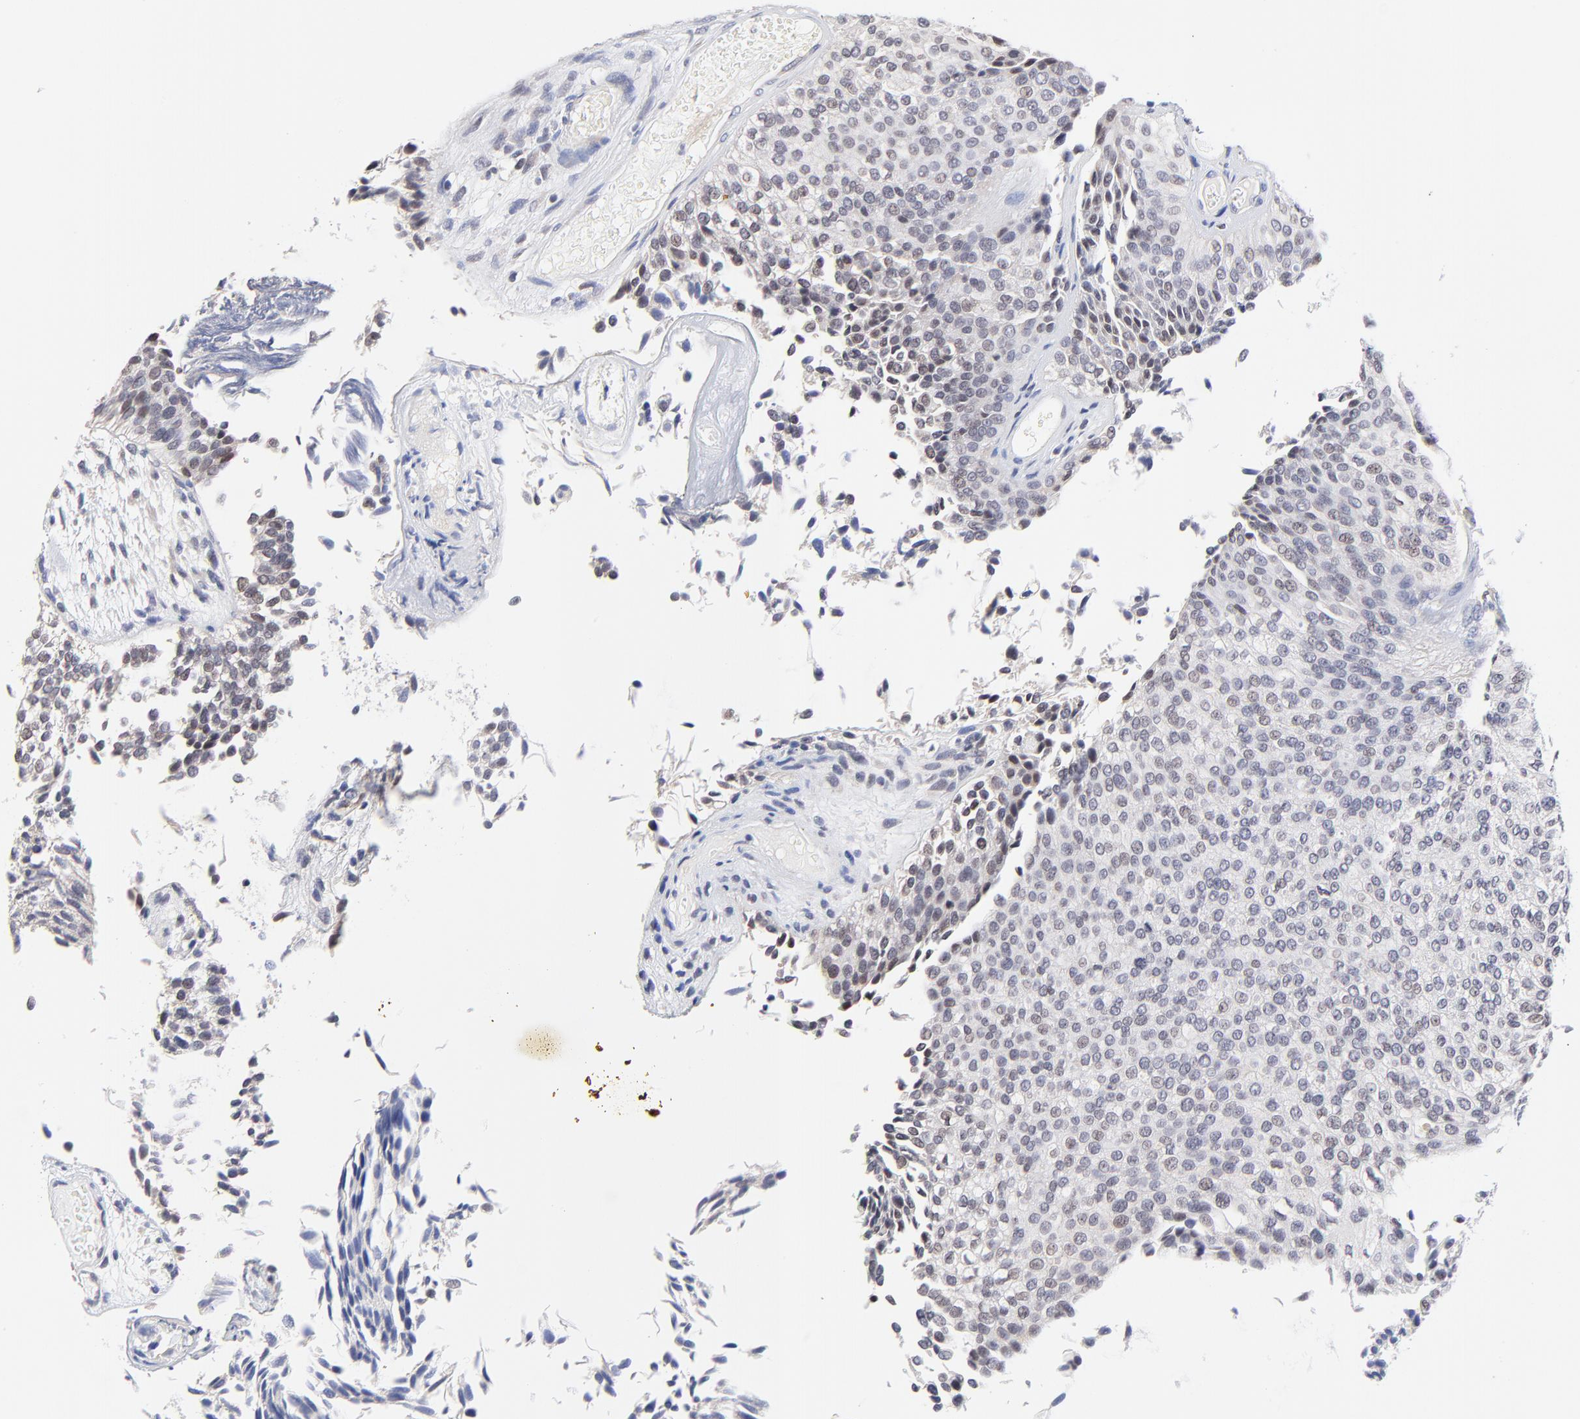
{"staining": {"intensity": "negative", "quantity": "none", "location": "none"}, "tissue": "urothelial cancer", "cell_type": "Tumor cells", "image_type": "cancer", "snomed": [{"axis": "morphology", "description": "Urothelial carcinoma, Low grade"}, {"axis": "topography", "description": "Urinary bladder"}], "caption": "Immunohistochemistry of human urothelial cancer shows no staining in tumor cells.", "gene": "FBXO8", "patient": {"sex": "male", "age": 84}}